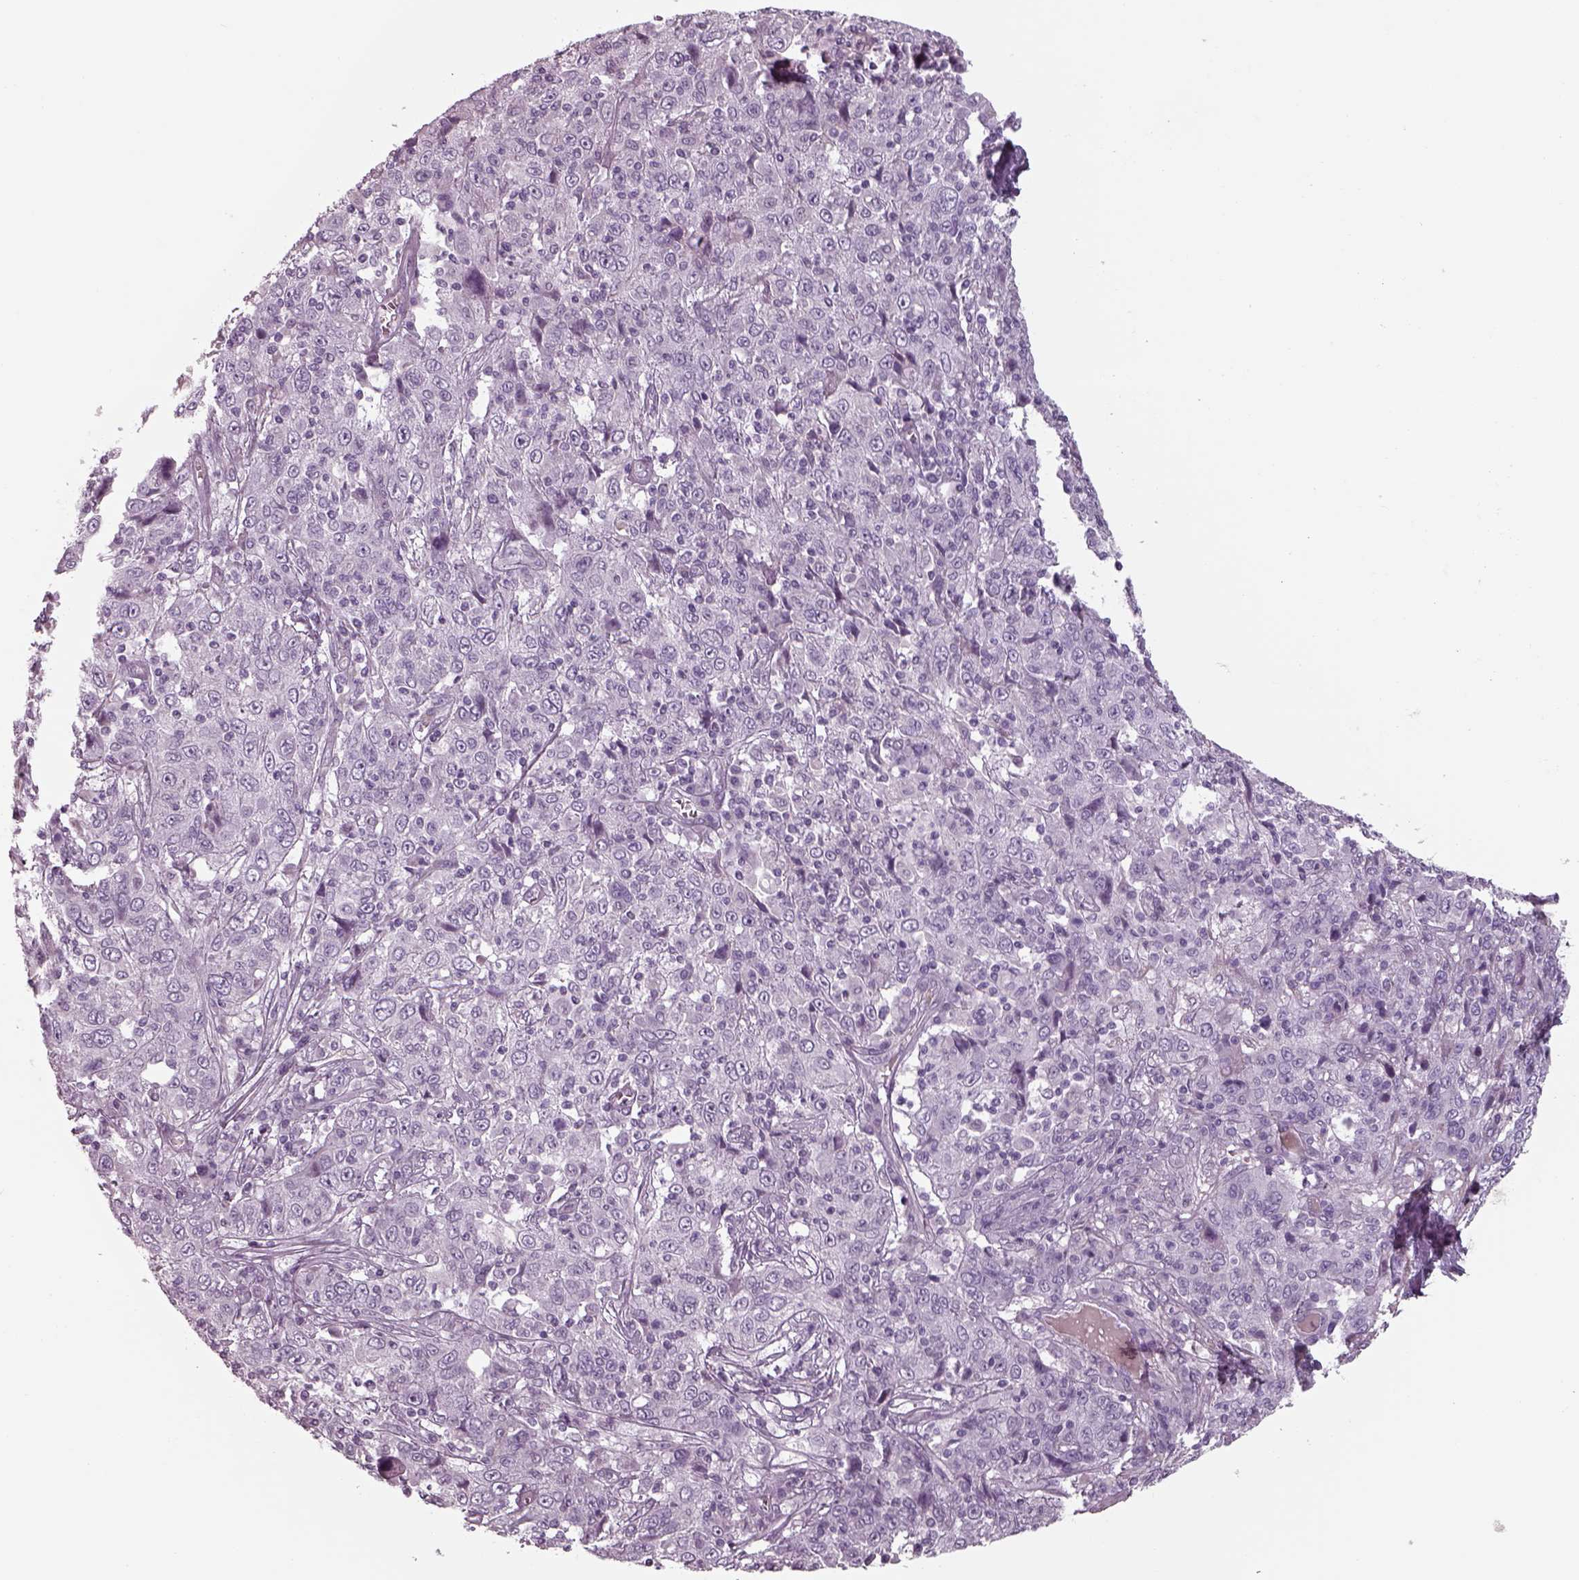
{"staining": {"intensity": "negative", "quantity": "none", "location": "none"}, "tissue": "cervical cancer", "cell_type": "Tumor cells", "image_type": "cancer", "snomed": [{"axis": "morphology", "description": "Squamous cell carcinoma, NOS"}, {"axis": "topography", "description": "Cervix"}], "caption": "Protein analysis of cervical cancer displays no significant expression in tumor cells.", "gene": "SEPTIN14", "patient": {"sex": "female", "age": 46}}